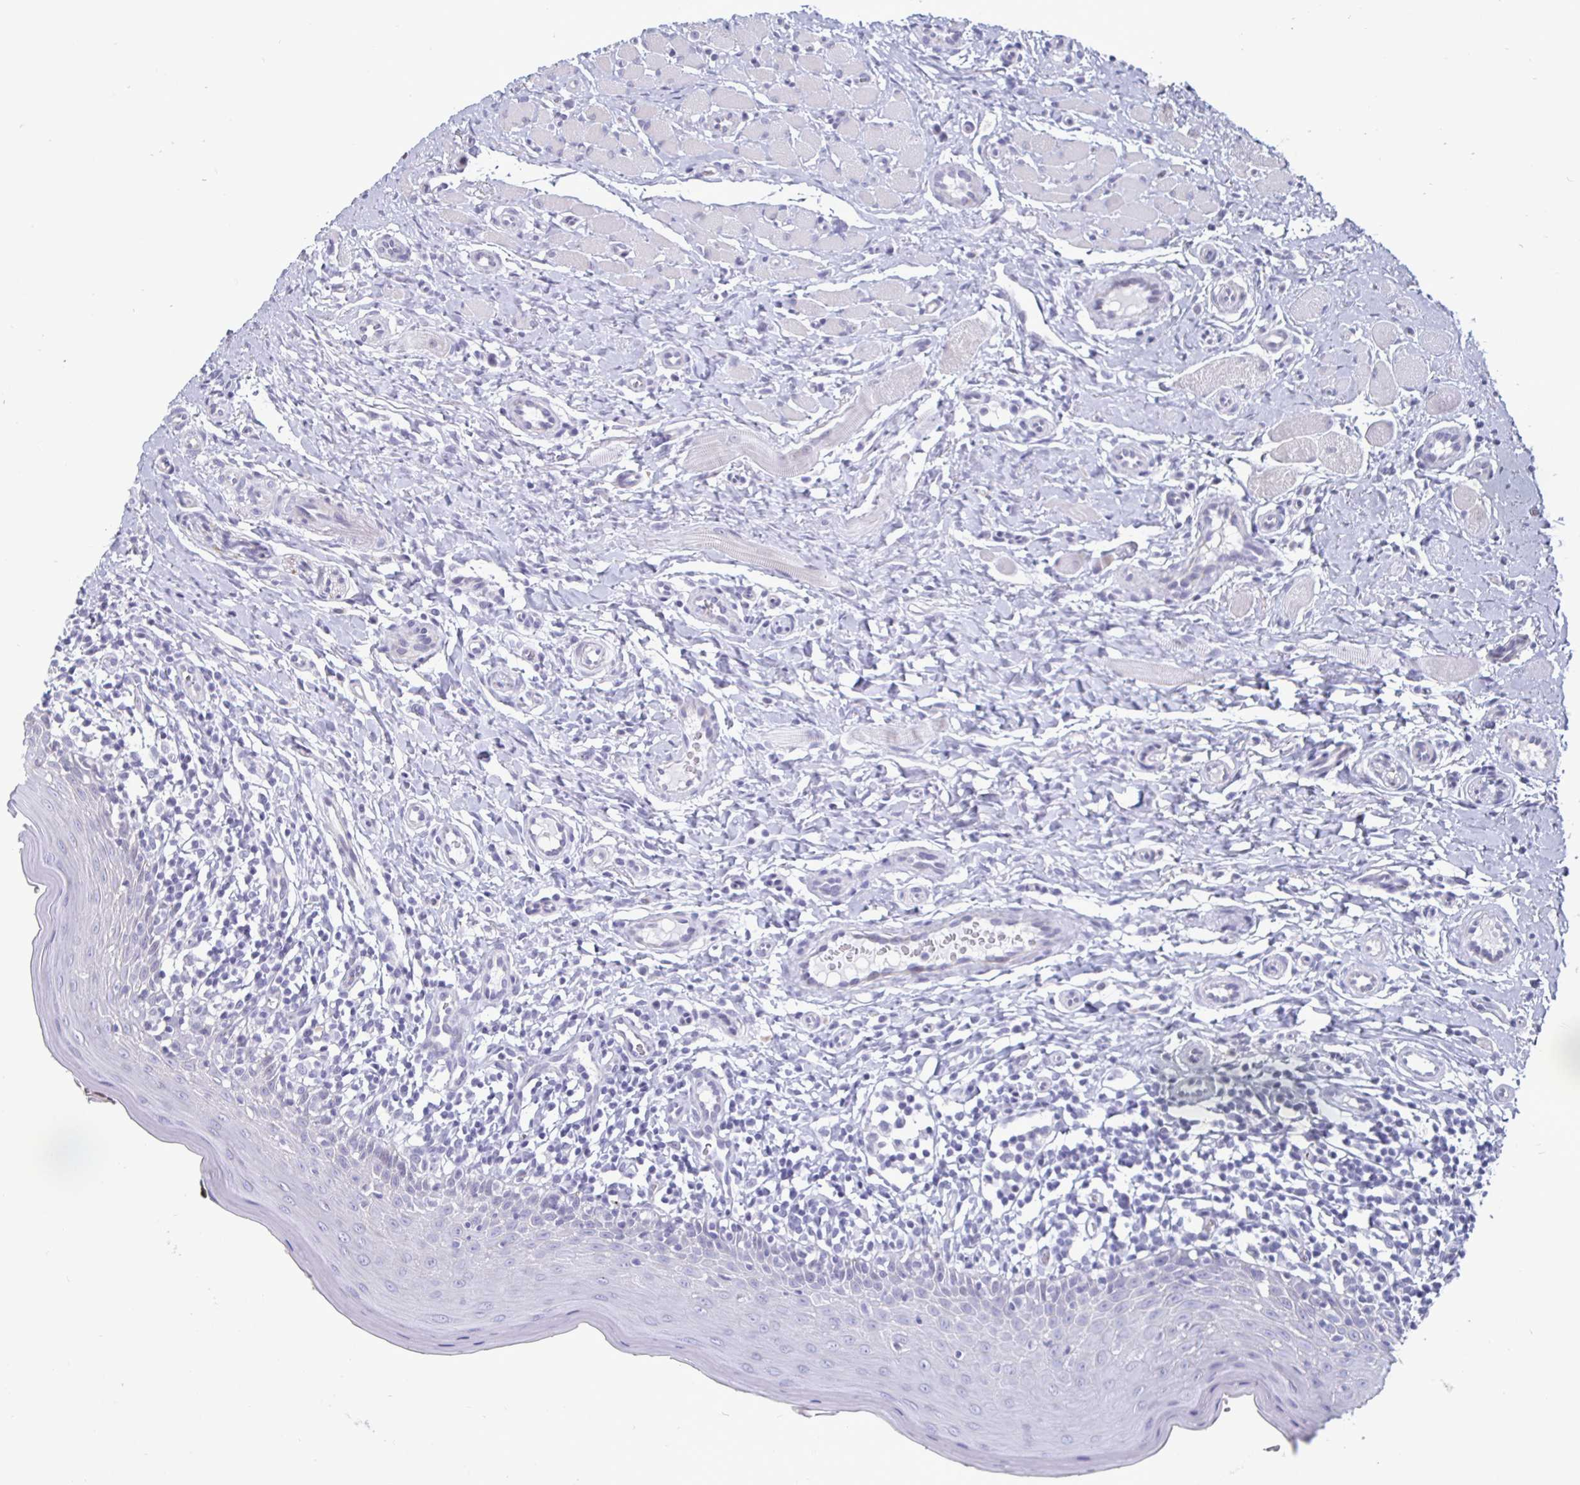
{"staining": {"intensity": "negative", "quantity": "none", "location": "none"}, "tissue": "oral mucosa", "cell_type": "Squamous epithelial cells", "image_type": "normal", "snomed": [{"axis": "morphology", "description": "Normal tissue, NOS"}, {"axis": "topography", "description": "Oral tissue"}, {"axis": "topography", "description": "Tounge, NOS"}], "caption": "This histopathology image is of normal oral mucosa stained with IHC to label a protein in brown with the nuclei are counter-stained blue. There is no expression in squamous epithelial cells.", "gene": "OOSP2", "patient": {"sex": "female", "age": 58}}